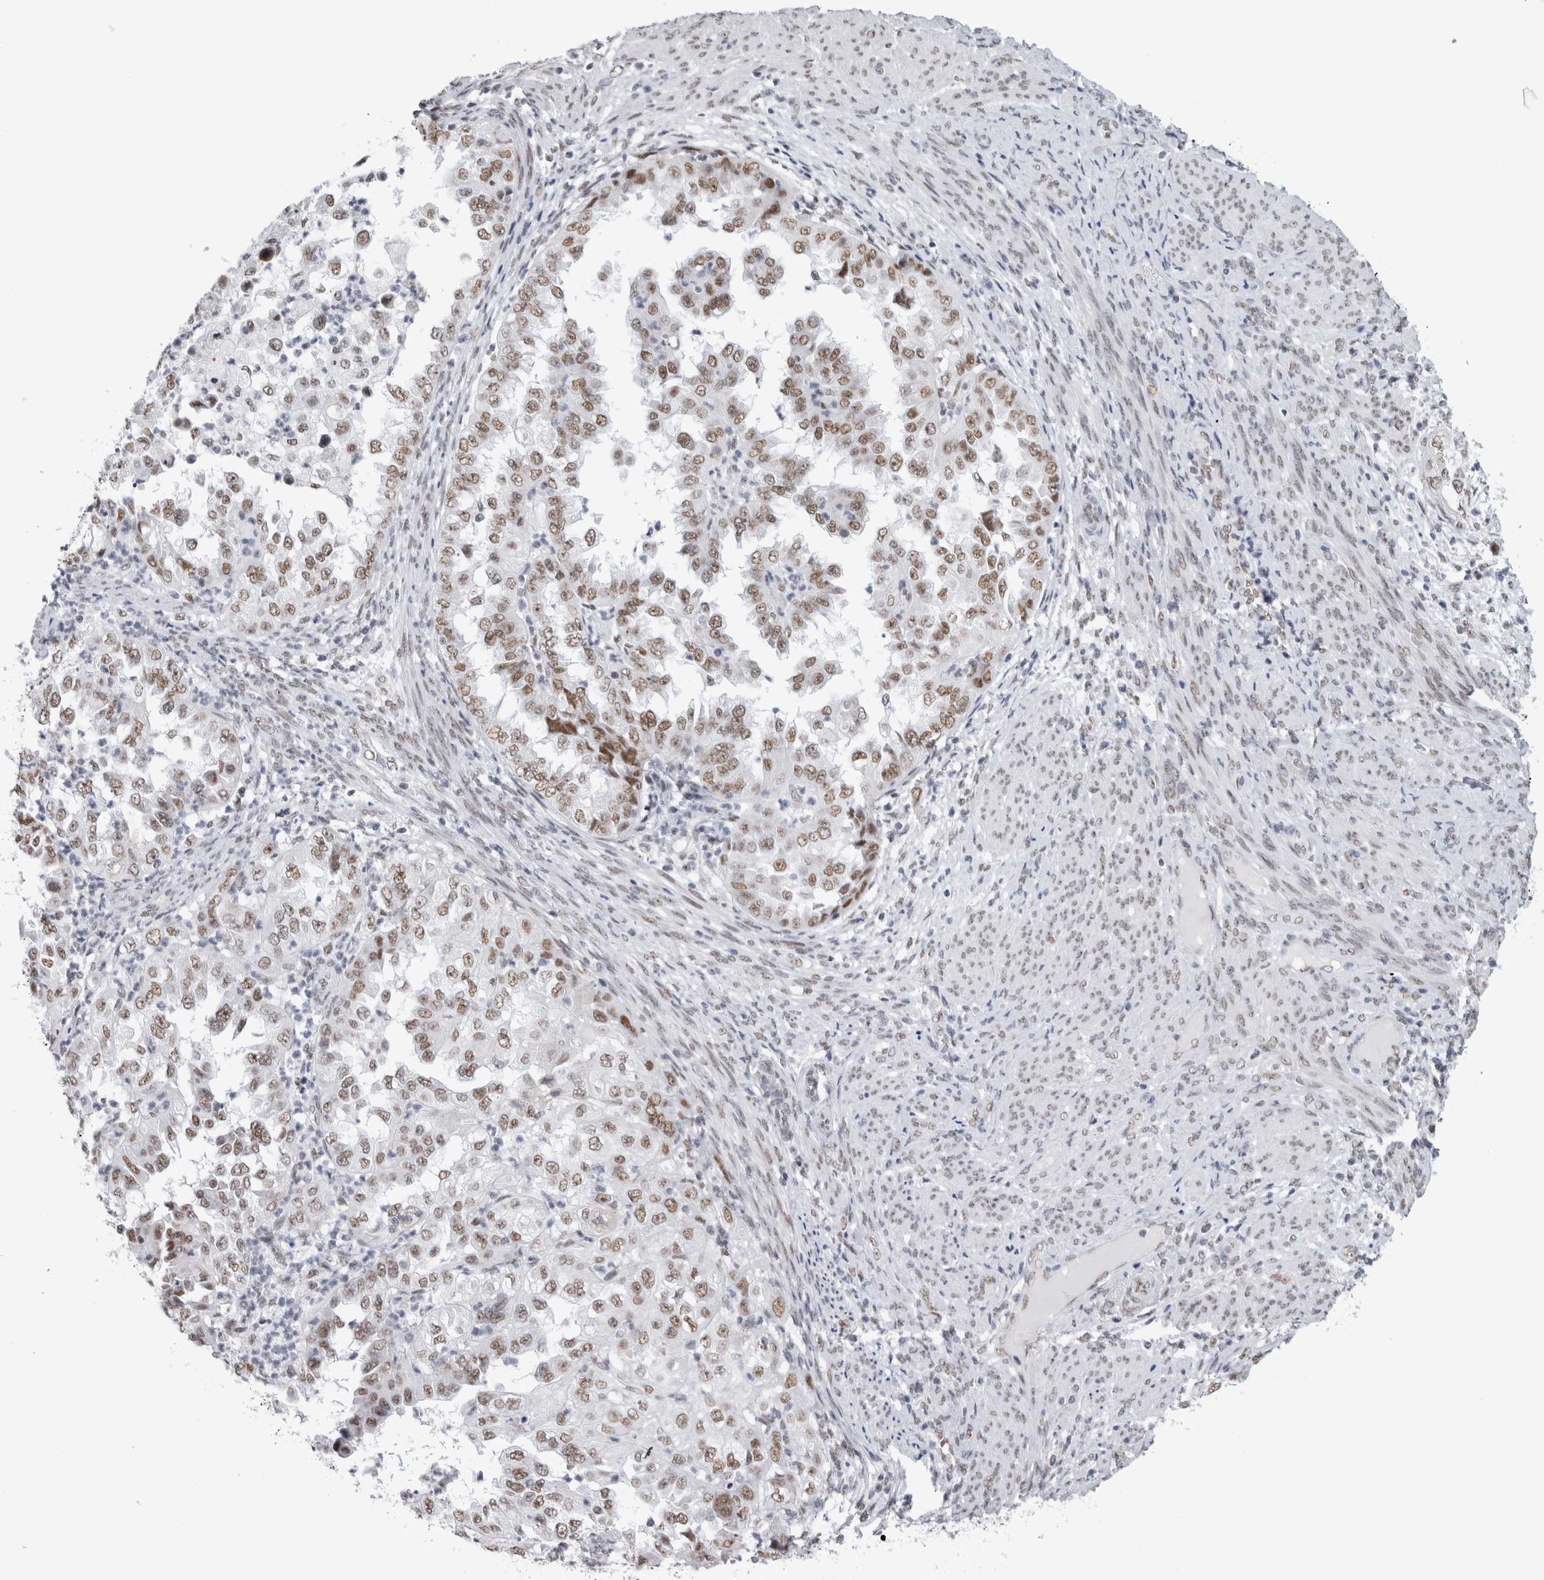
{"staining": {"intensity": "moderate", "quantity": ">75%", "location": "nuclear"}, "tissue": "endometrial cancer", "cell_type": "Tumor cells", "image_type": "cancer", "snomed": [{"axis": "morphology", "description": "Adenocarcinoma, NOS"}, {"axis": "topography", "description": "Endometrium"}], "caption": "Adenocarcinoma (endometrial) tissue demonstrates moderate nuclear positivity in approximately >75% of tumor cells, visualized by immunohistochemistry.", "gene": "API5", "patient": {"sex": "female", "age": 85}}